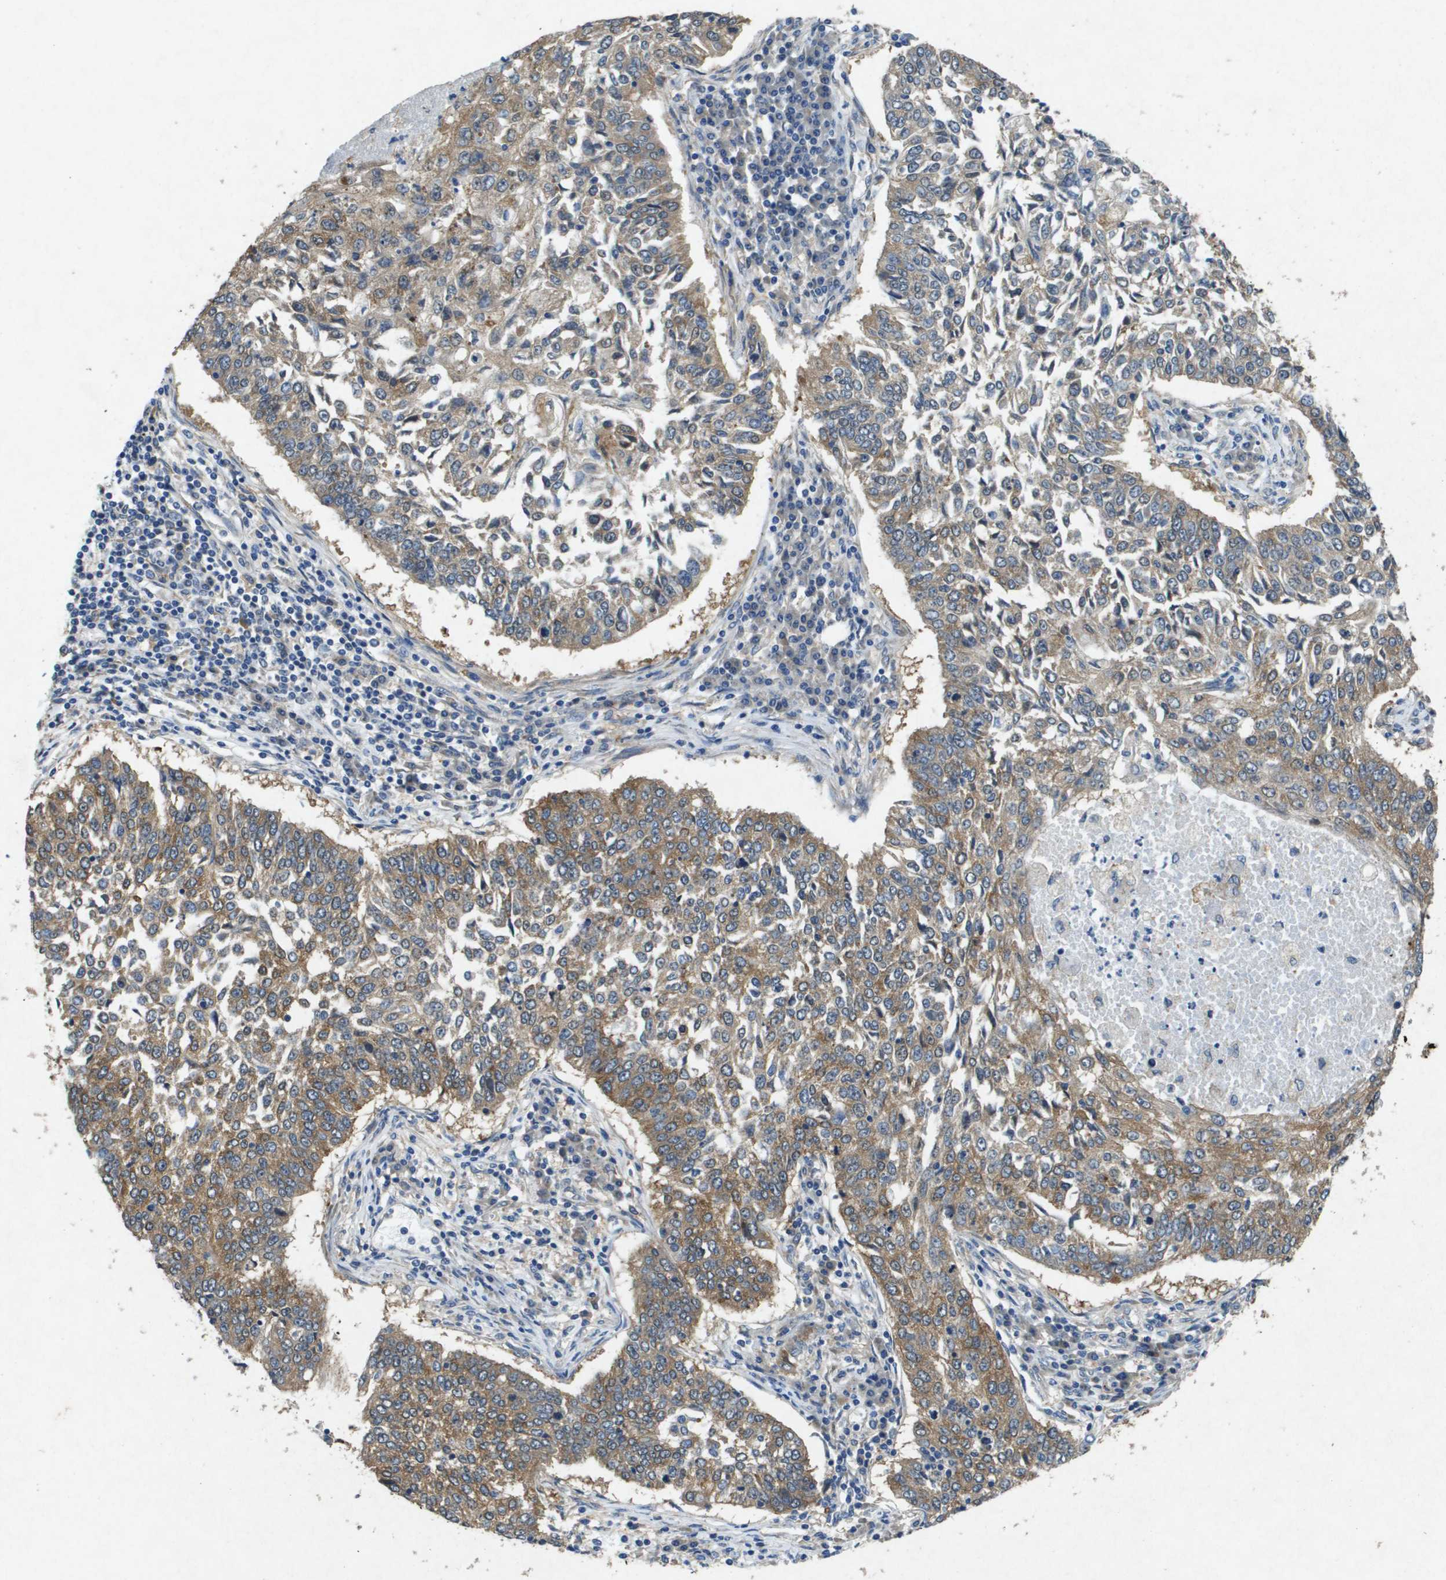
{"staining": {"intensity": "moderate", "quantity": "25%-75%", "location": "cytoplasmic/membranous"}, "tissue": "lung cancer", "cell_type": "Tumor cells", "image_type": "cancer", "snomed": [{"axis": "morphology", "description": "Normal tissue, NOS"}, {"axis": "morphology", "description": "Squamous cell carcinoma, NOS"}, {"axis": "topography", "description": "Cartilage tissue"}, {"axis": "topography", "description": "Bronchus"}, {"axis": "topography", "description": "Lung"}], "caption": "Immunohistochemical staining of lung cancer displays medium levels of moderate cytoplasmic/membranous positivity in about 25%-75% of tumor cells.", "gene": "PTPRT", "patient": {"sex": "female", "age": 49}}